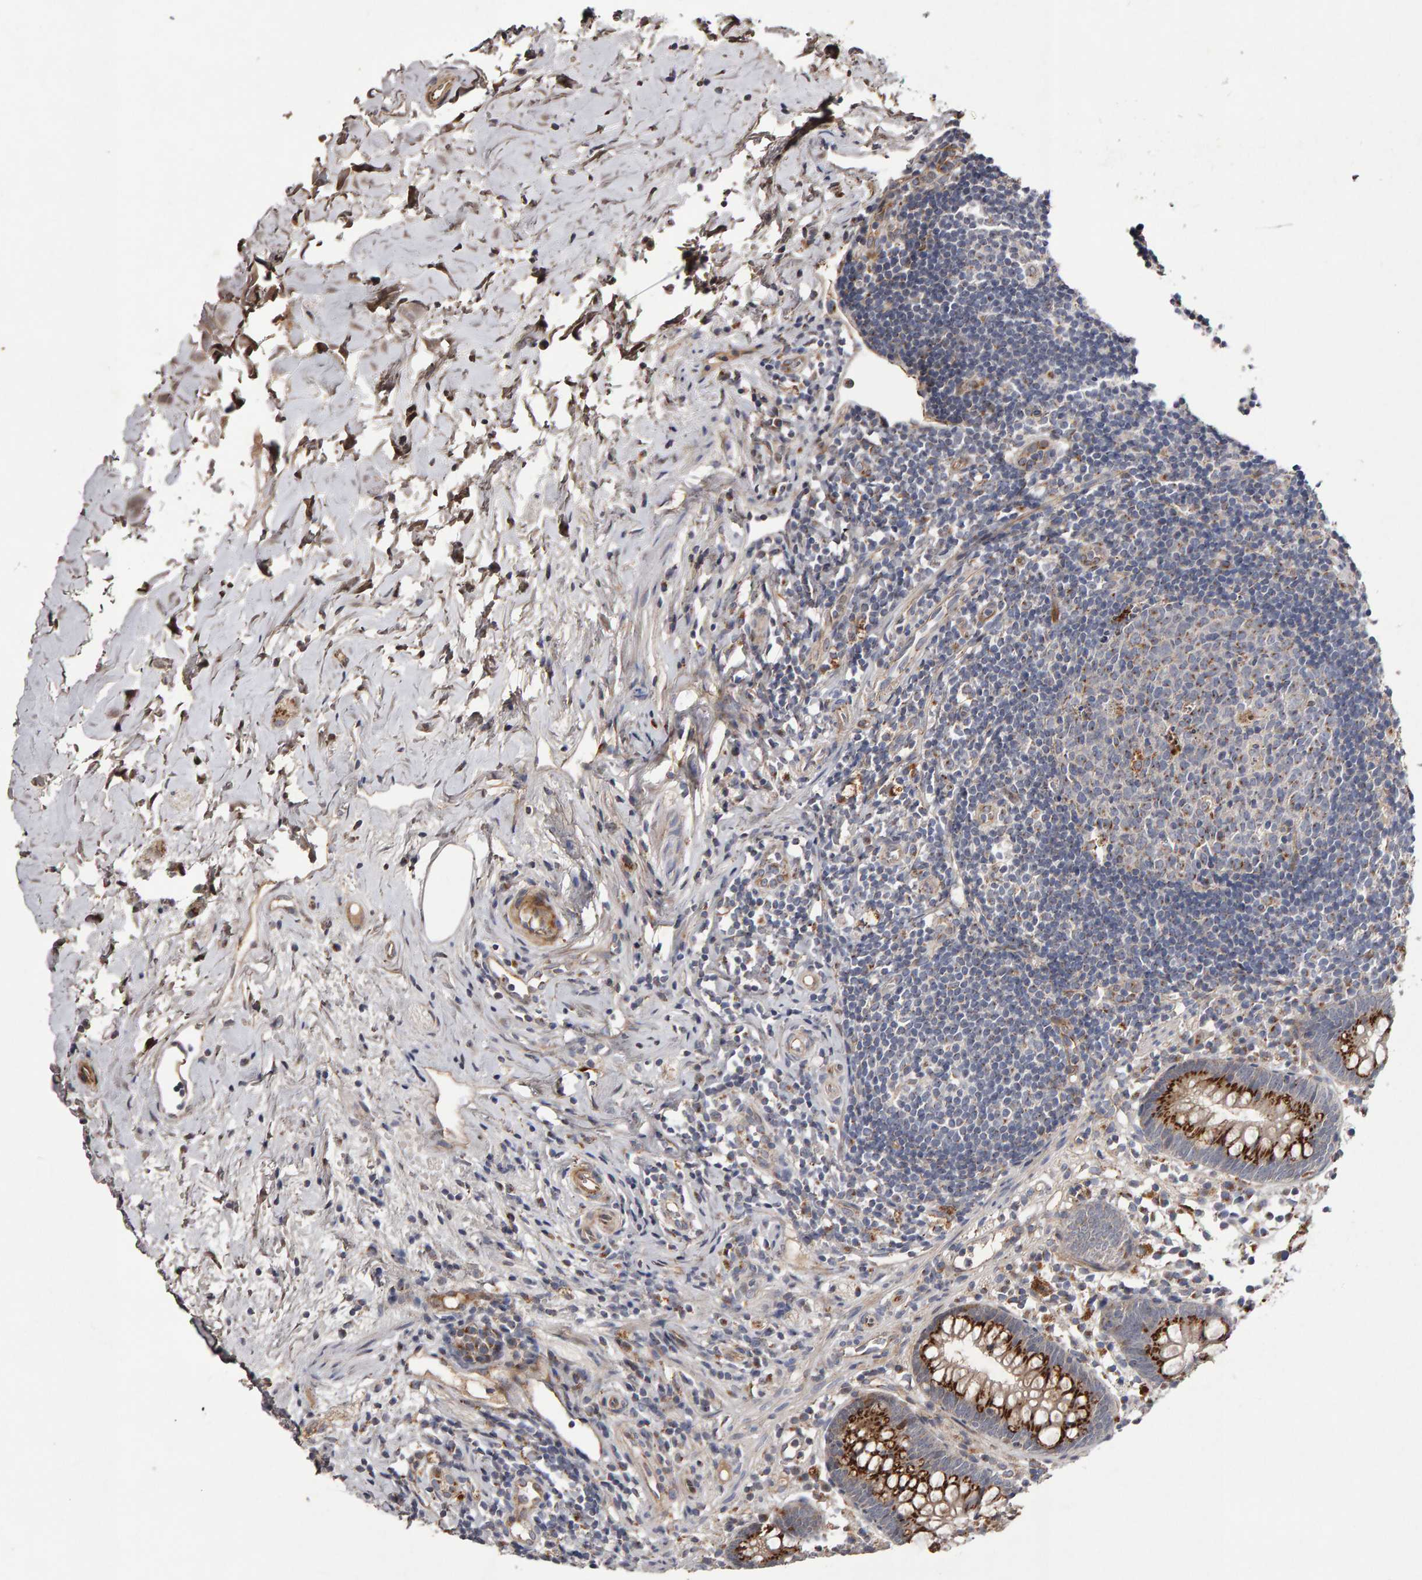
{"staining": {"intensity": "strong", "quantity": ">75%", "location": "cytoplasmic/membranous"}, "tissue": "appendix", "cell_type": "Glandular cells", "image_type": "normal", "snomed": [{"axis": "morphology", "description": "Normal tissue, NOS"}, {"axis": "topography", "description": "Appendix"}], "caption": "Glandular cells exhibit strong cytoplasmic/membranous expression in approximately >75% of cells in benign appendix.", "gene": "CANT1", "patient": {"sex": "female", "age": 20}}